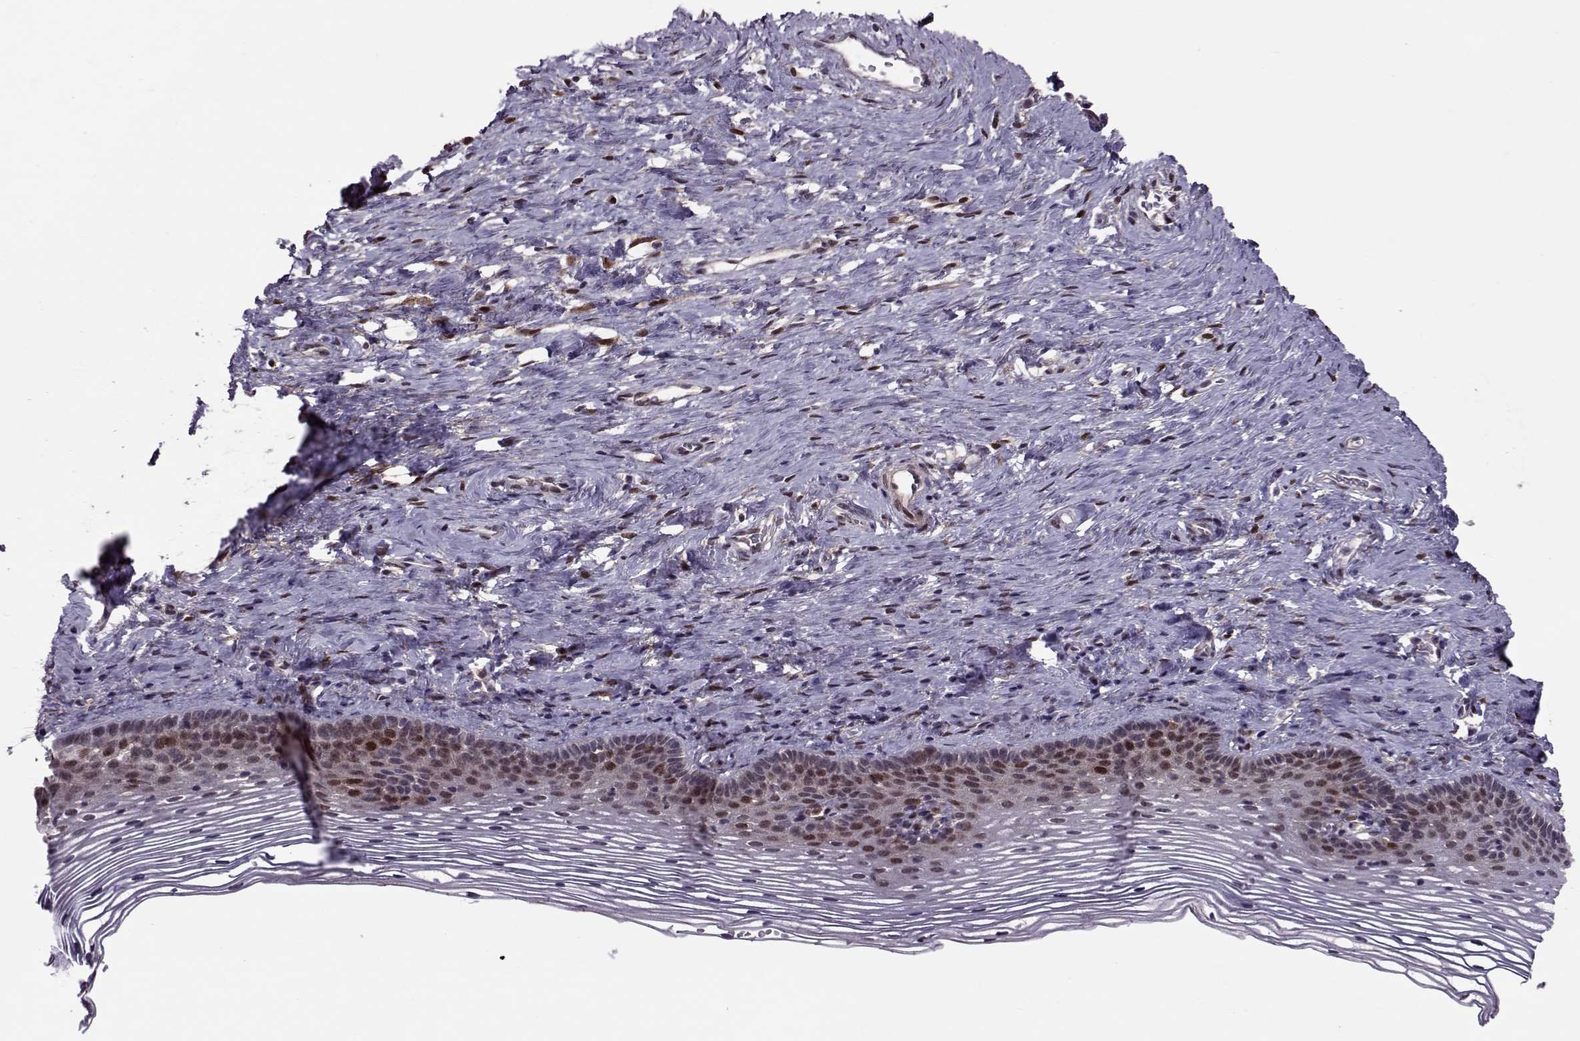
{"staining": {"intensity": "negative", "quantity": "none", "location": "none"}, "tissue": "cervix", "cell_type": "Glandular cells", "image_type": "normal", "snomed": [{"axis": "morphology", "description": "Normal tissue, NOS"}, {"axis": "topography", "description": "Cervix"}], "caption": "IHC photomicrograph of normal cervix: cervix stained with DAB displays no significant protein positivity in glandular cells.", "gene": "CDK4", "patient": {"sex": "female", "age": 39}}